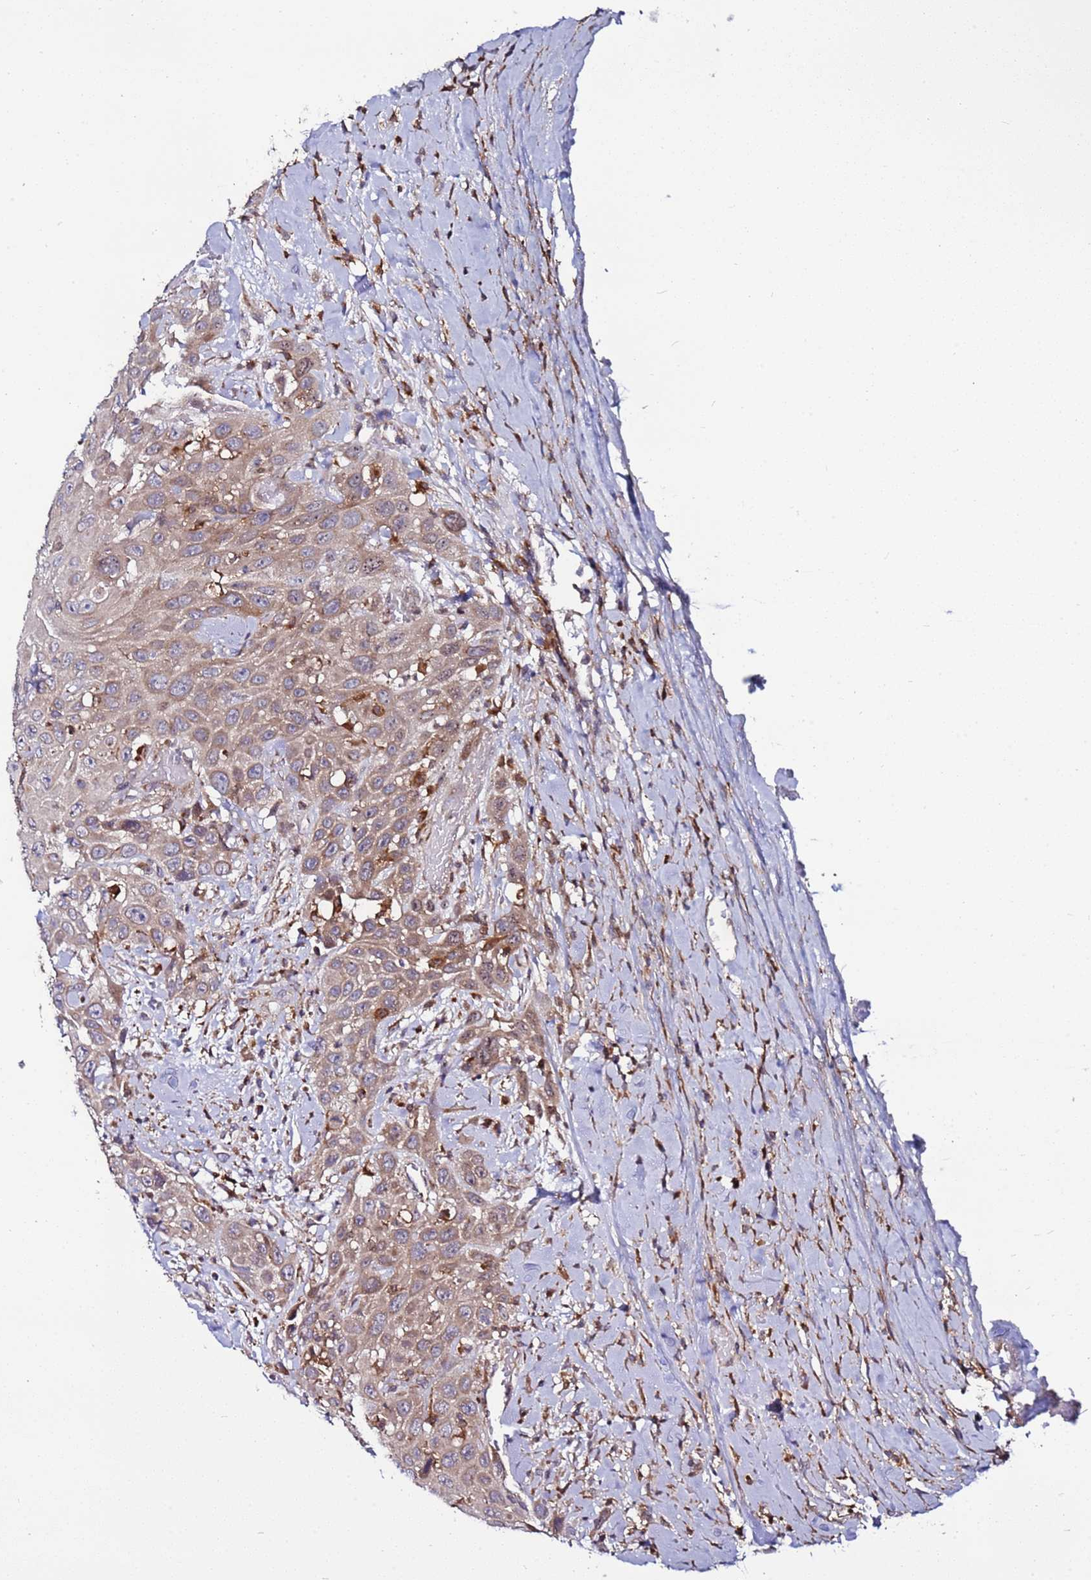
{"staining": {"intensity": "moderate", "quantity": ">75%", "location": "cytoplasmic/membranous"}, "tissue": "head and neck cancer", "cell_type": "Tumor cells", "image_type": "cancer", "snomed": [{"axis": "morphology", "description": "Squamous cell carcinoma, NOS"}, {"axis": "topography", "description": "Head-Neck"}], "caption": "Protein staining of head and neck cancer (squamous cell carcinoma) tissue shows moderate cytoplasmic/membranous staining in approximately >75% of tumor cells.", "gene": "TMEM176B", "patient": {"sex": "male", "age": 81}}